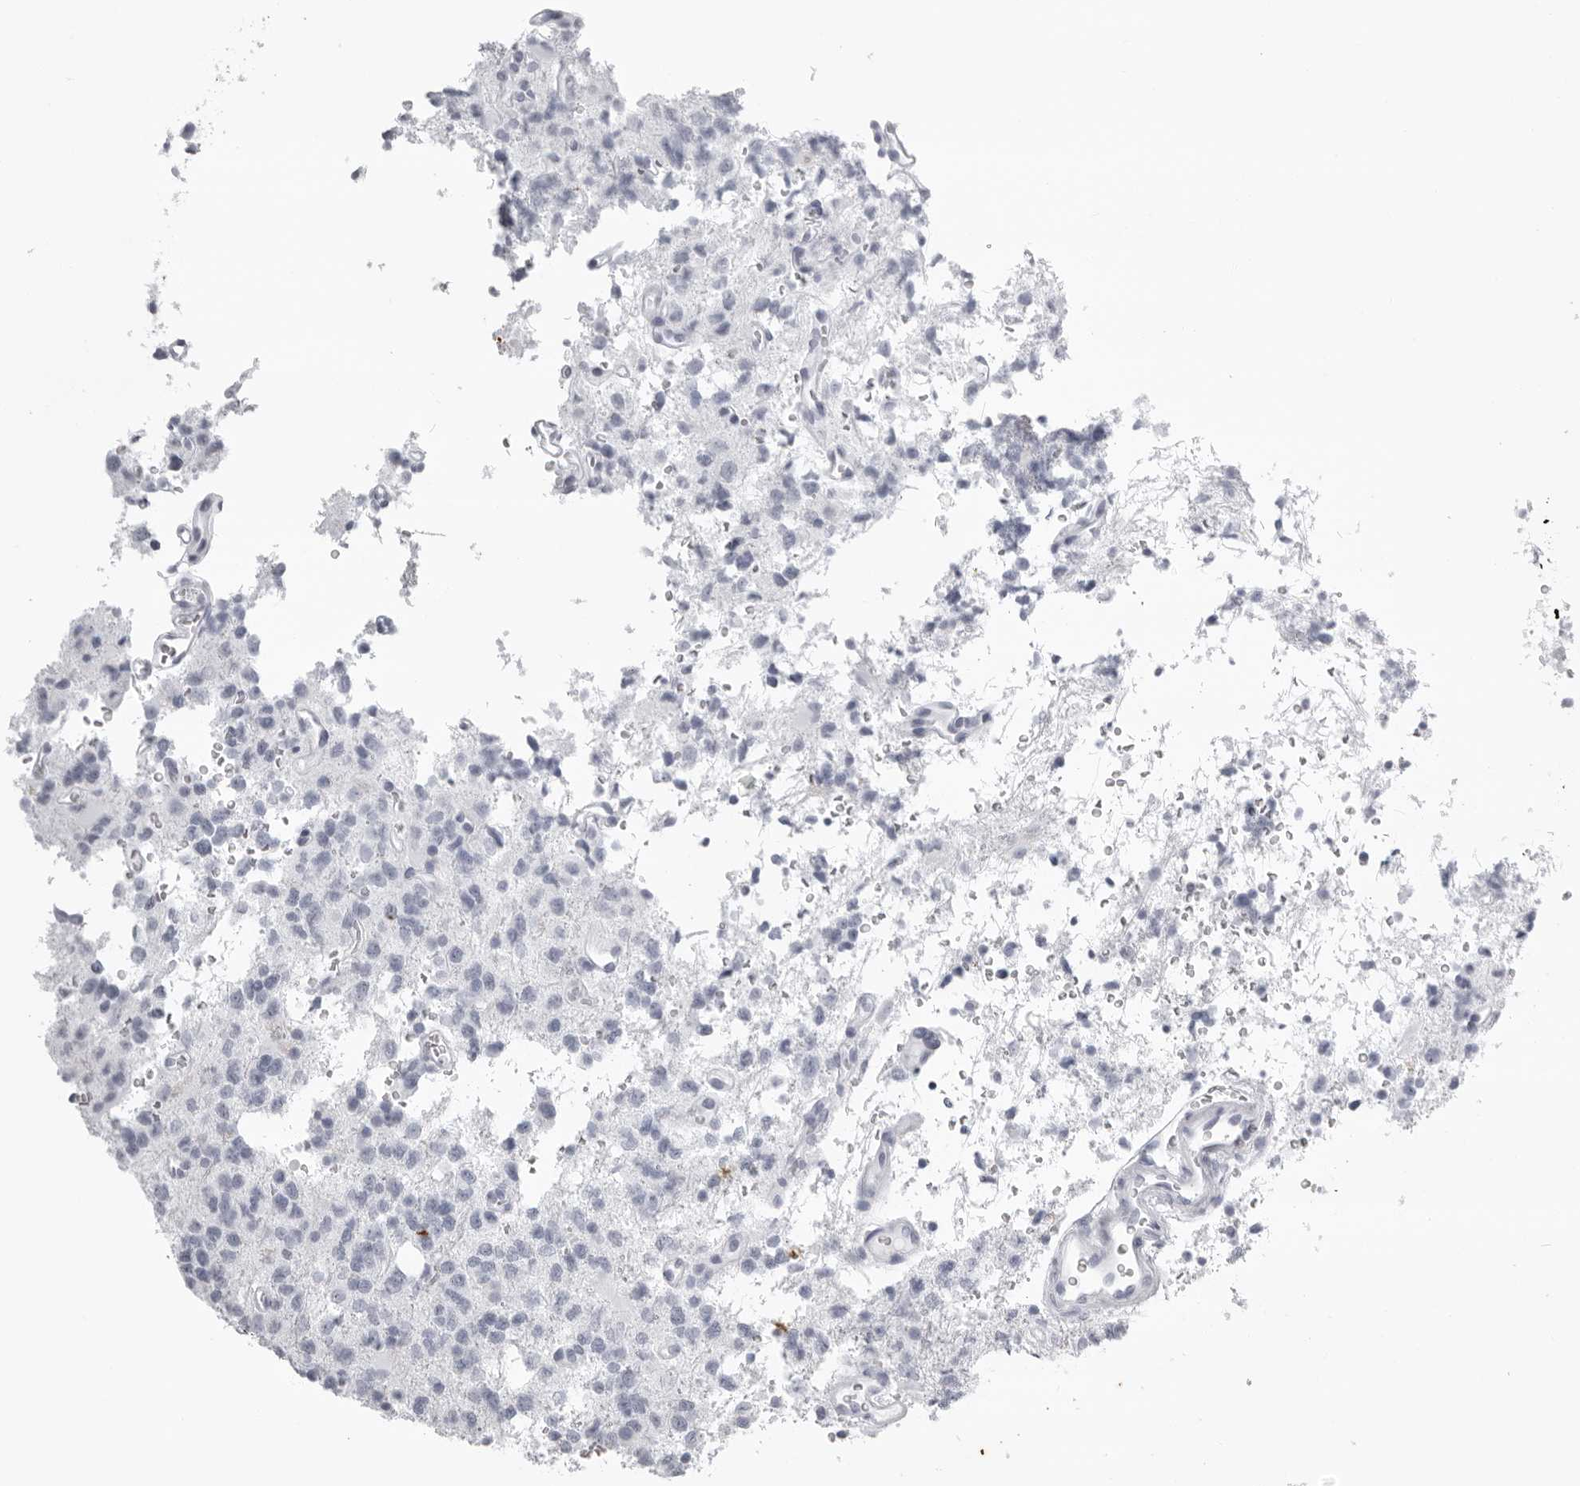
{"staining": {"intensity": "negative", "quantity": "none", "location": "none"}, "tissue": "glioma", "cell_type": "Tumor cells", "image_type": "cancer", "snomed": [{"axis": "morphology", "description": "Glioma, malignant, High grade"}, {"axis": "topography", "description": "Brain"}], "caption": "The histopathology image shows no staining of tumor cells in malignant glioma (high-grade).", "gene": "KLK9", "patient": {"sex": "female", "age": 62}}